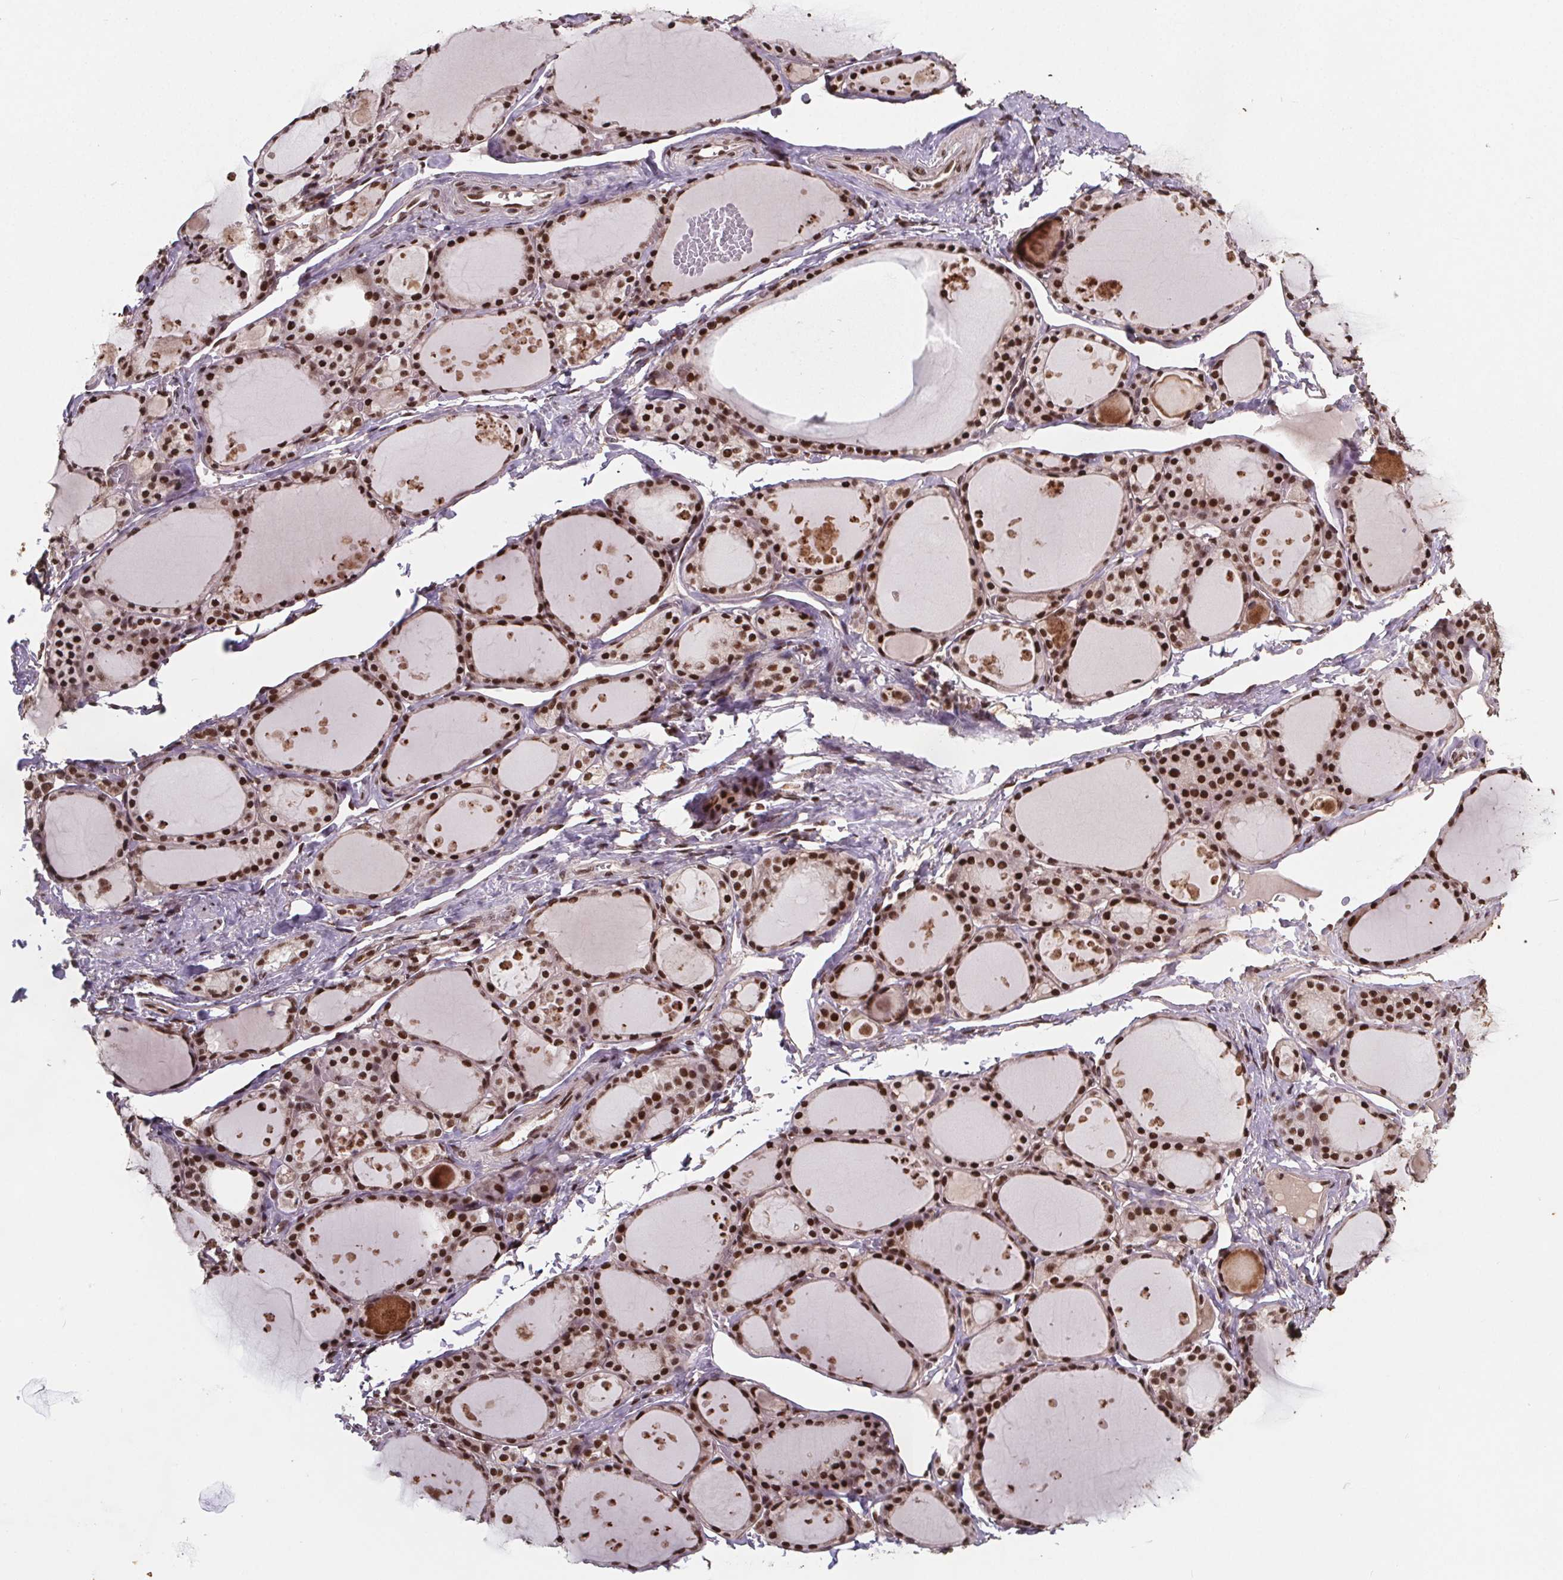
{"staining": {"intensity": "strong", "quantity": ">75%", "location": "nuclear"}, "tissue": "thyroid gland", "cell_type": "Glandular cells", "image_type": "normal", "snomed": [{"axis": "morphology", "description": "Normal tissue, NOS"}, {"axis": "topography", "description": "Thyroid gland"}], "caption": "This photomicrograph shows immunohistochemistry (IHC) staining of unremarkable thyroid gland, with high strong nuclear positivity in about >75% of glandular cells.", "gene": "JARID2", "patient": {"sex": "male", "age": 68}}